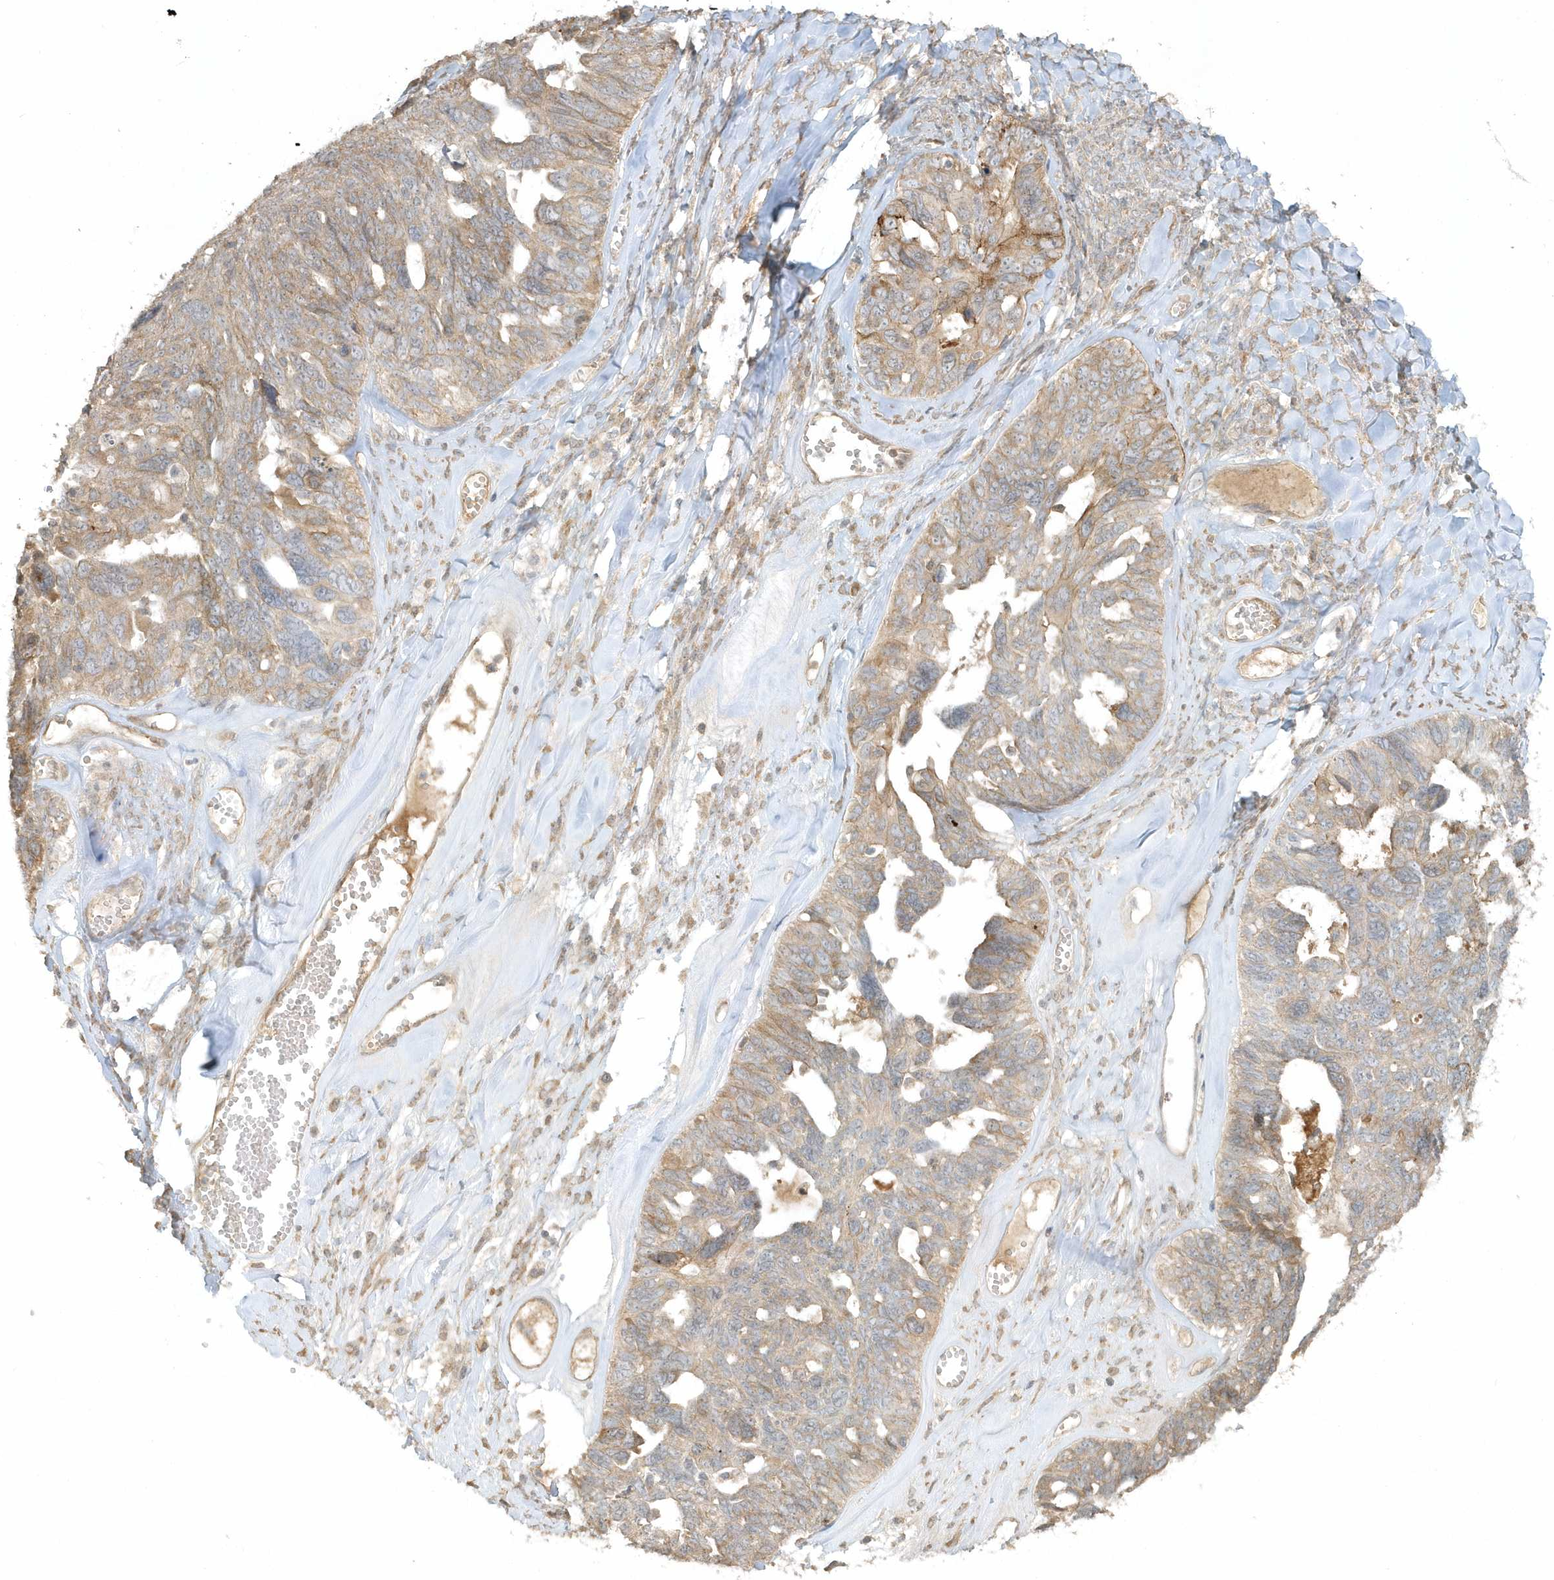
{"staining": {"intensity": "moderate", "quantity": "25%-75%", "location": "cytoplasmic/membranous"}, "tissue": "ovarian cancer", "cell_type": "Tumor cells", "image_type": "cancer", "snomed": [{"axis": "morphology", "description": "Cystadenocarcinoma, serous, NOS"}, {"axis": "topography", "description": "Ovary"}], "caption": "High-power microscopy captured an IHC photomicrograph of ovarian serous cystadenocarcinoma, revealing moderate cytoplasmic/membranous expression in approximately 25%-75% of tumor cells.", "gene": "STIM2", "patient": {"sex": "female", "age": 79}}